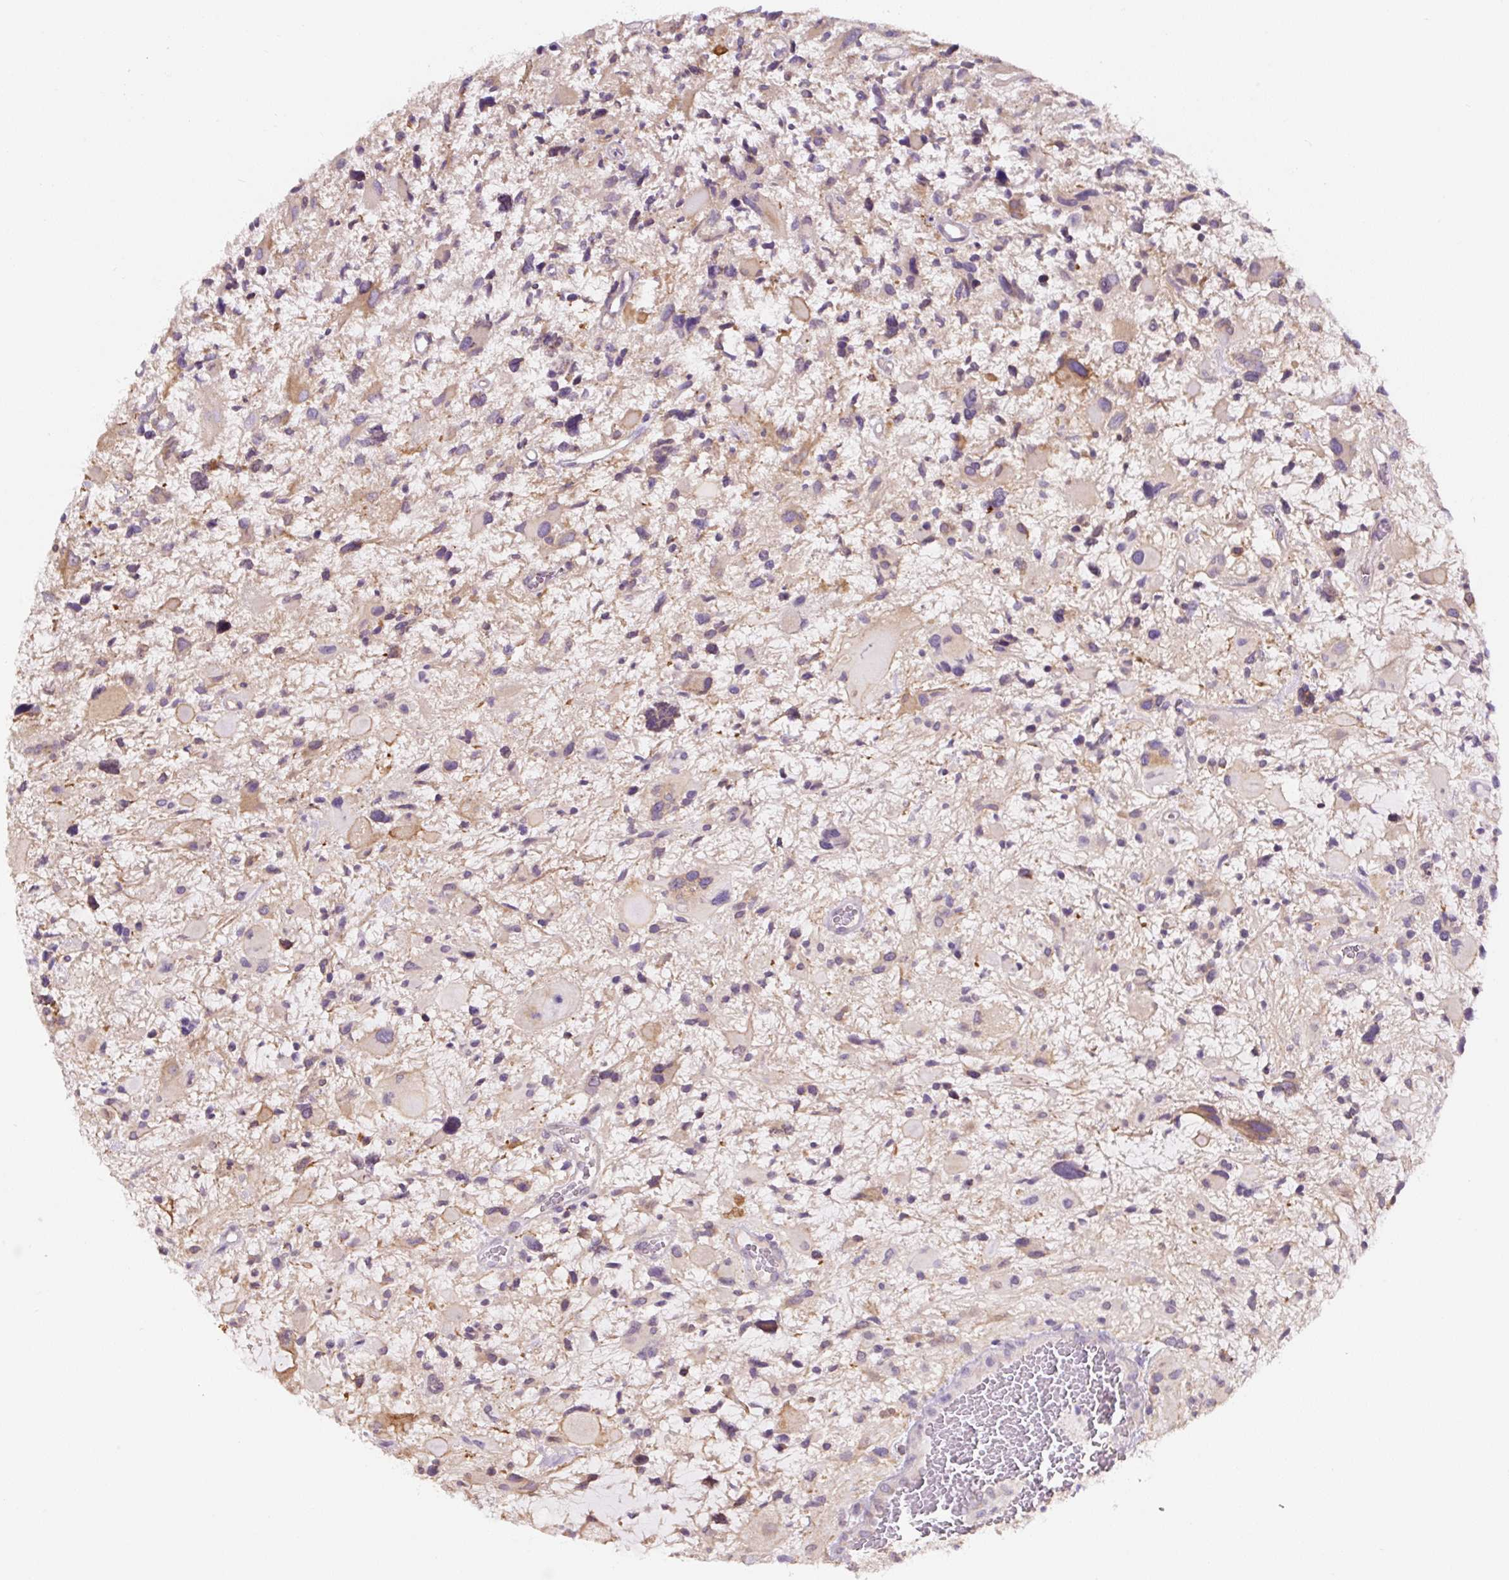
{"staining": {"intensity": "weak", "quantity": "25%-75%", "location": "cytoplasmic/membranous"}, "tissue": "glioma", "cell_type": "Tumor cells", "image_type": "cancer", "snomed": [{"axis": "morphology", "description": "Glioma, malignant, High grade"}, {"axis": "topography", "description": "Brain"}], "caption": "Immunohistochemistry (IHC) of human glioma displays low levels of weak cytoplasmic/membranous expression in about 25%-75% of tumor cells.", "gene": "ASRGL1", "patient": {"sex": "female", "age": 11}}